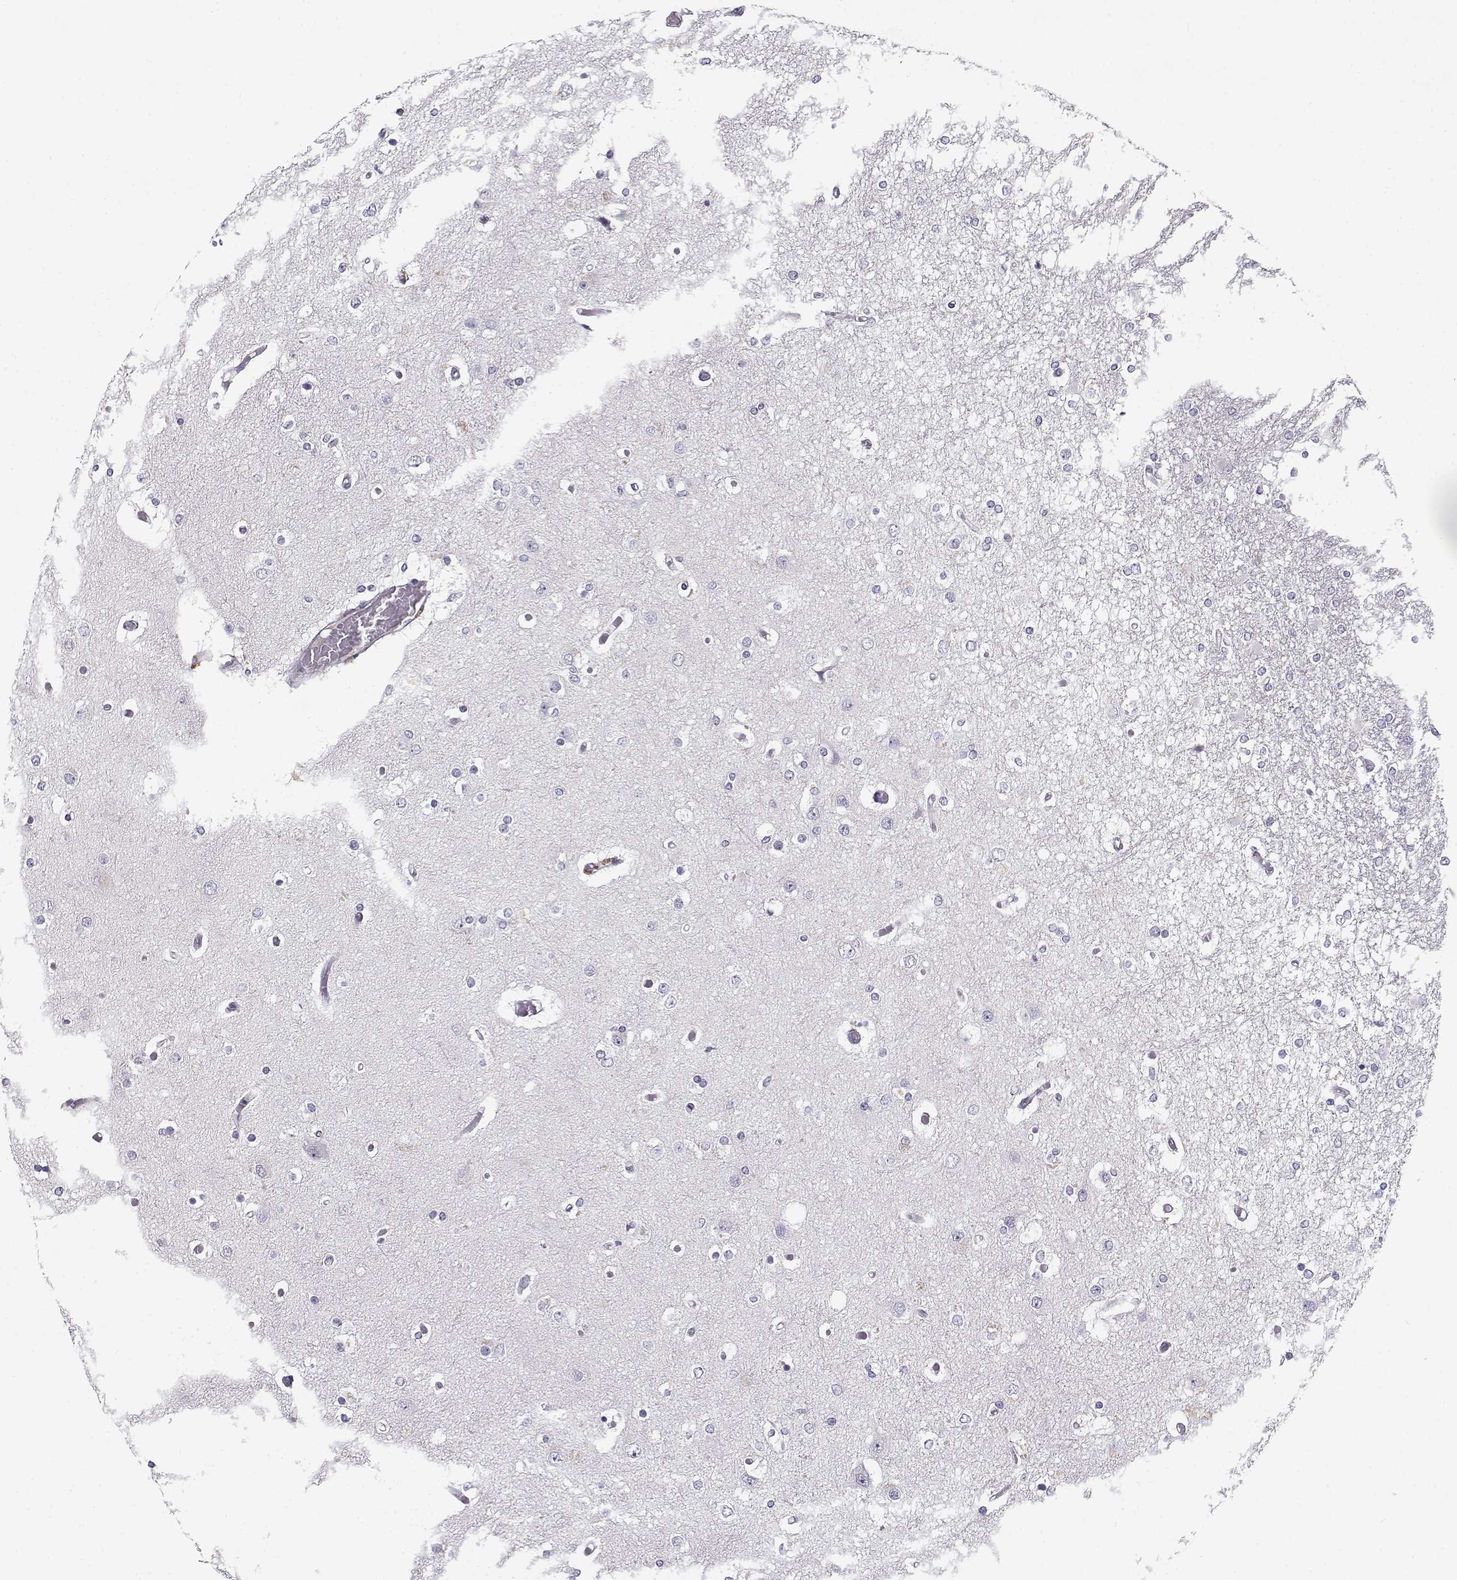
{"staining": {"intensity": "negative", "quantity": "none", "location": "none"}, "tissue": "glioma", "cell_type": "Tumor cells", "image_type": "cancer", "snomed": [{"axis": "morphology", "description": "Glioma, malignant, High grade"}, {"axis": "topography", "description": "Cerebral cortex"}], "caption": "DAB immunohistochemical staining of malignant glioma (high-grade) exhibits no significant staining in tumor cells.", "gene": "C16orf86", "patient": {"sex": "male", "age": 79}}